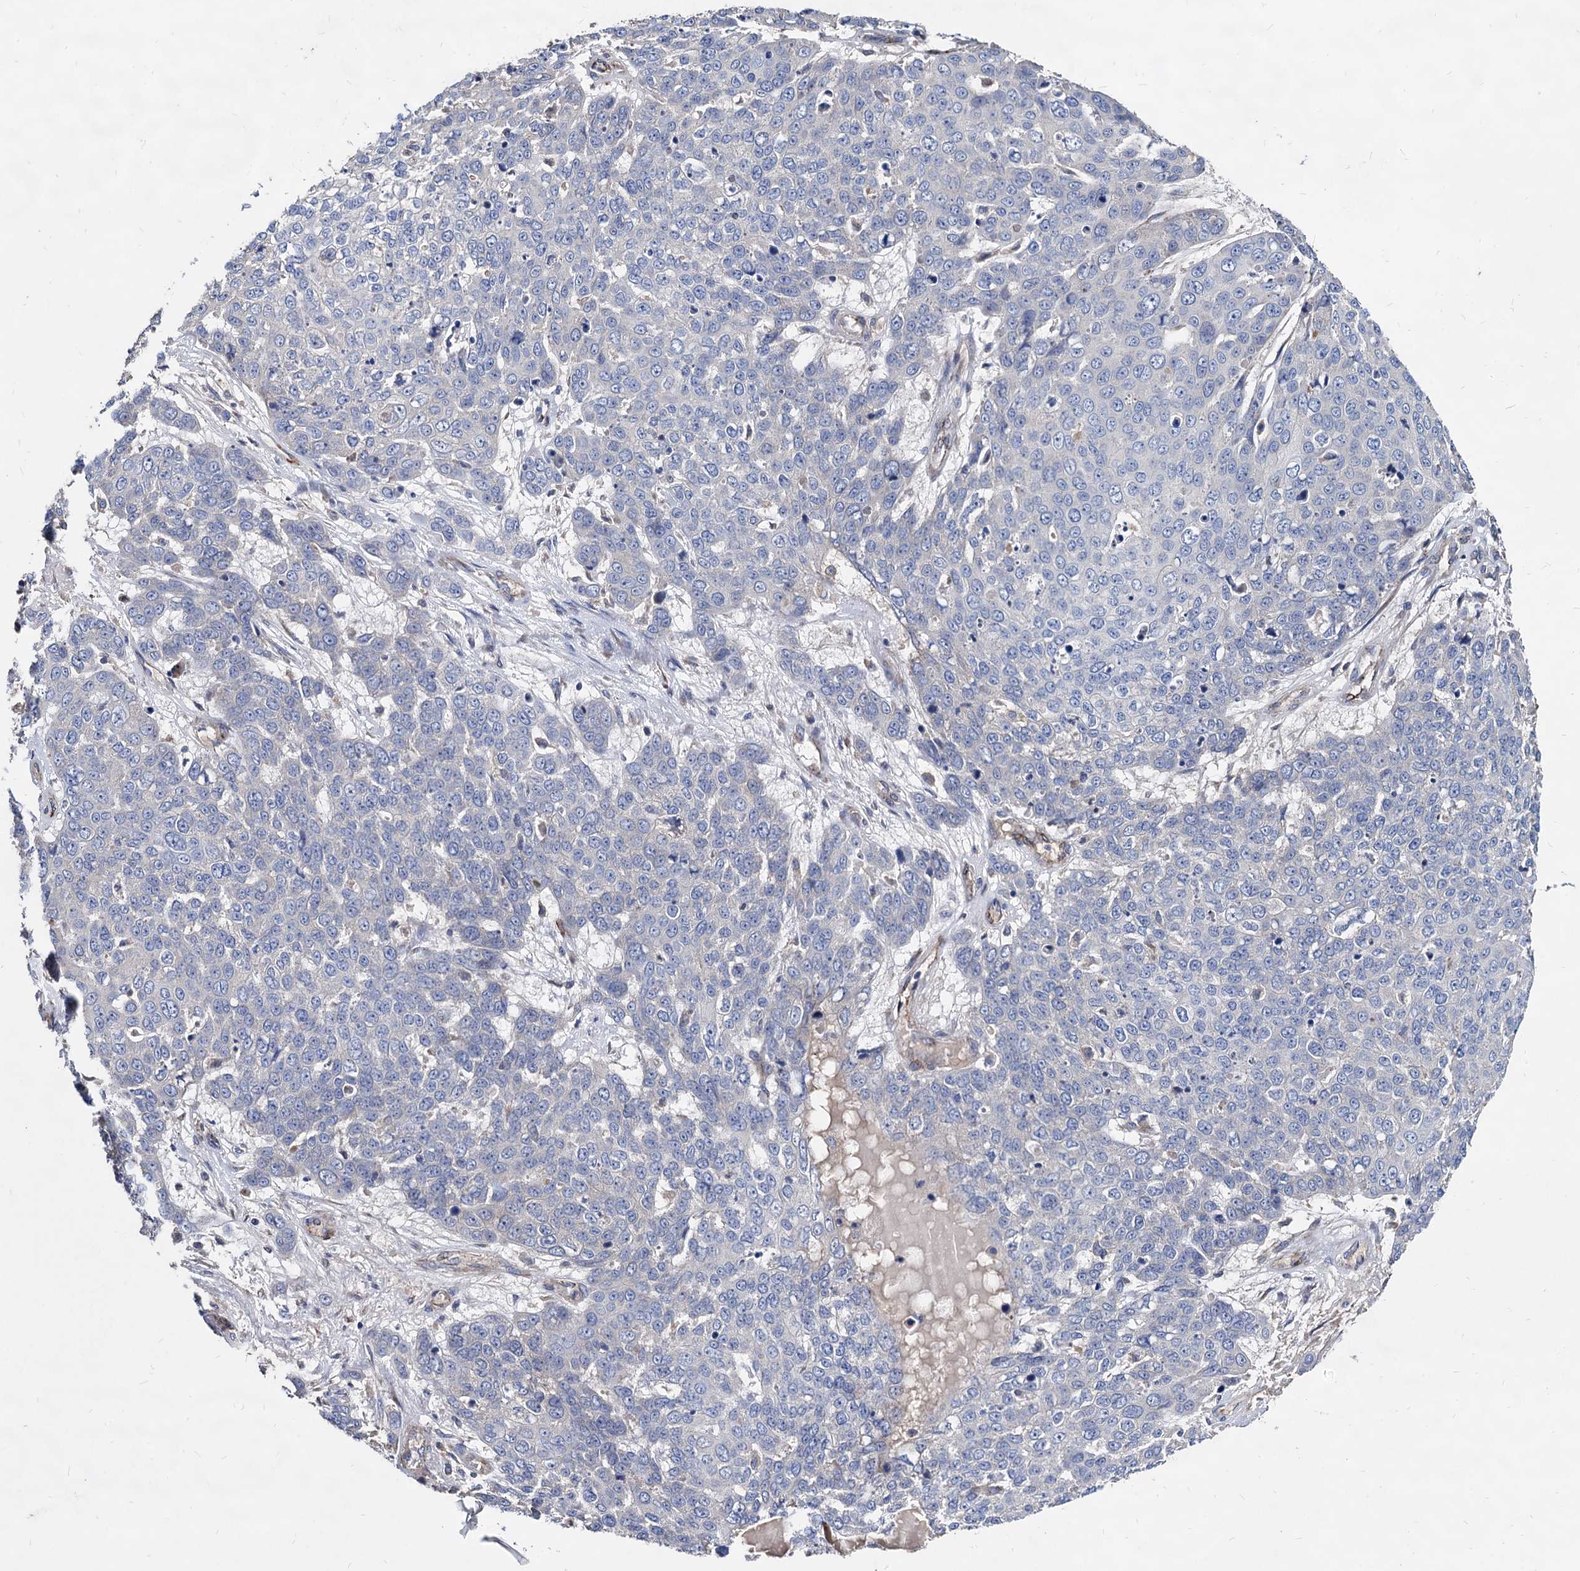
{"staining": {"intensity": "negative", "quantity": "none", "location": "none"}, "tissue": "skin cancer", "cell_type": "Tumor cells", "image_type": "cancer", "snomed": [{"axis": "morphology", "description": "Squamous cell carcinoma, NOS"}, {"axis": "topography", "description": "Skin"}], "caption": "An immunohistochemistry histopathology image of skin squamous cell carcinoma is shown. There is no staining in tumor cells of skin squamous cell carcinoma.", "gene": "WDR11", "patient": {"sex": "male", "age": 71}}